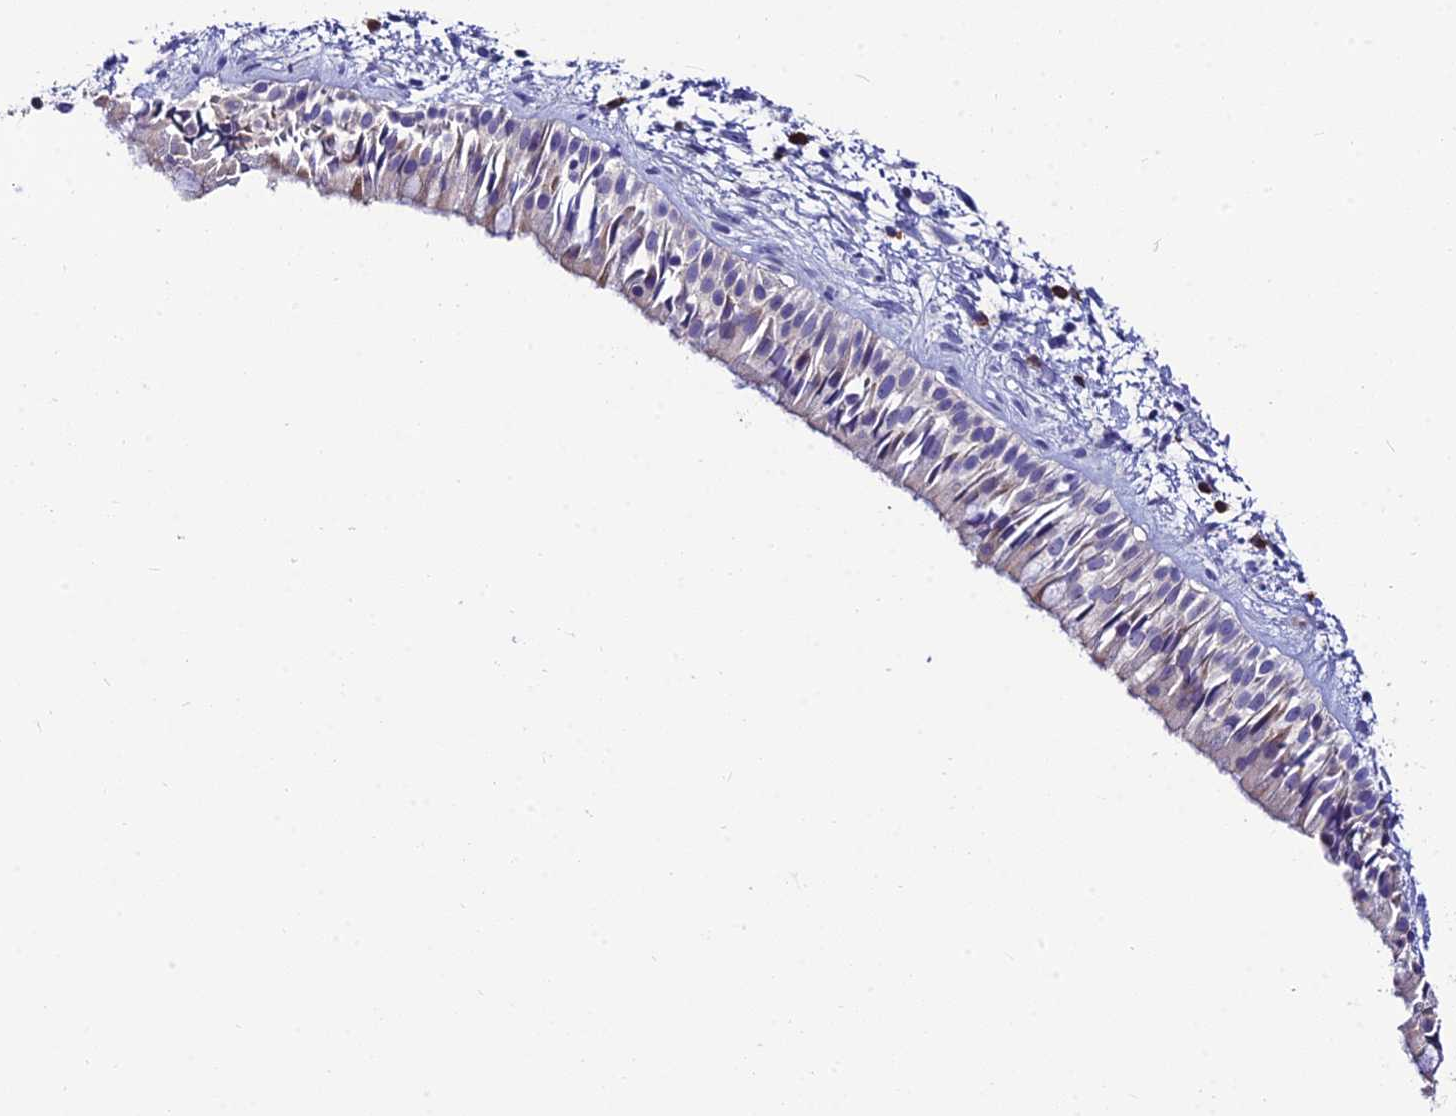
{"staining": {"intensity": "moderate", "quantity": "25%-75%", "location": "cytoplasmic/membranous"}, "tissue": "nasopharynx", "cell_type": "Respiratory epithelial cells", "image_type": "normal", "snomed": [{"axis": "morphology", "description": "Normal tissue, NOS"}, {"axis": "topography", "description": "Nasopharynx"}], "caption": "A high-resolution image shows immunohistochemistry (IHC) staining of normal nasopharynx, which exhibits moderate cytoplasmic/membranous expression in approximately 25%-75% of respiratory epithelial cells.", "gene": "MACIR", "patient": {"sex": "male", "age": 22}}